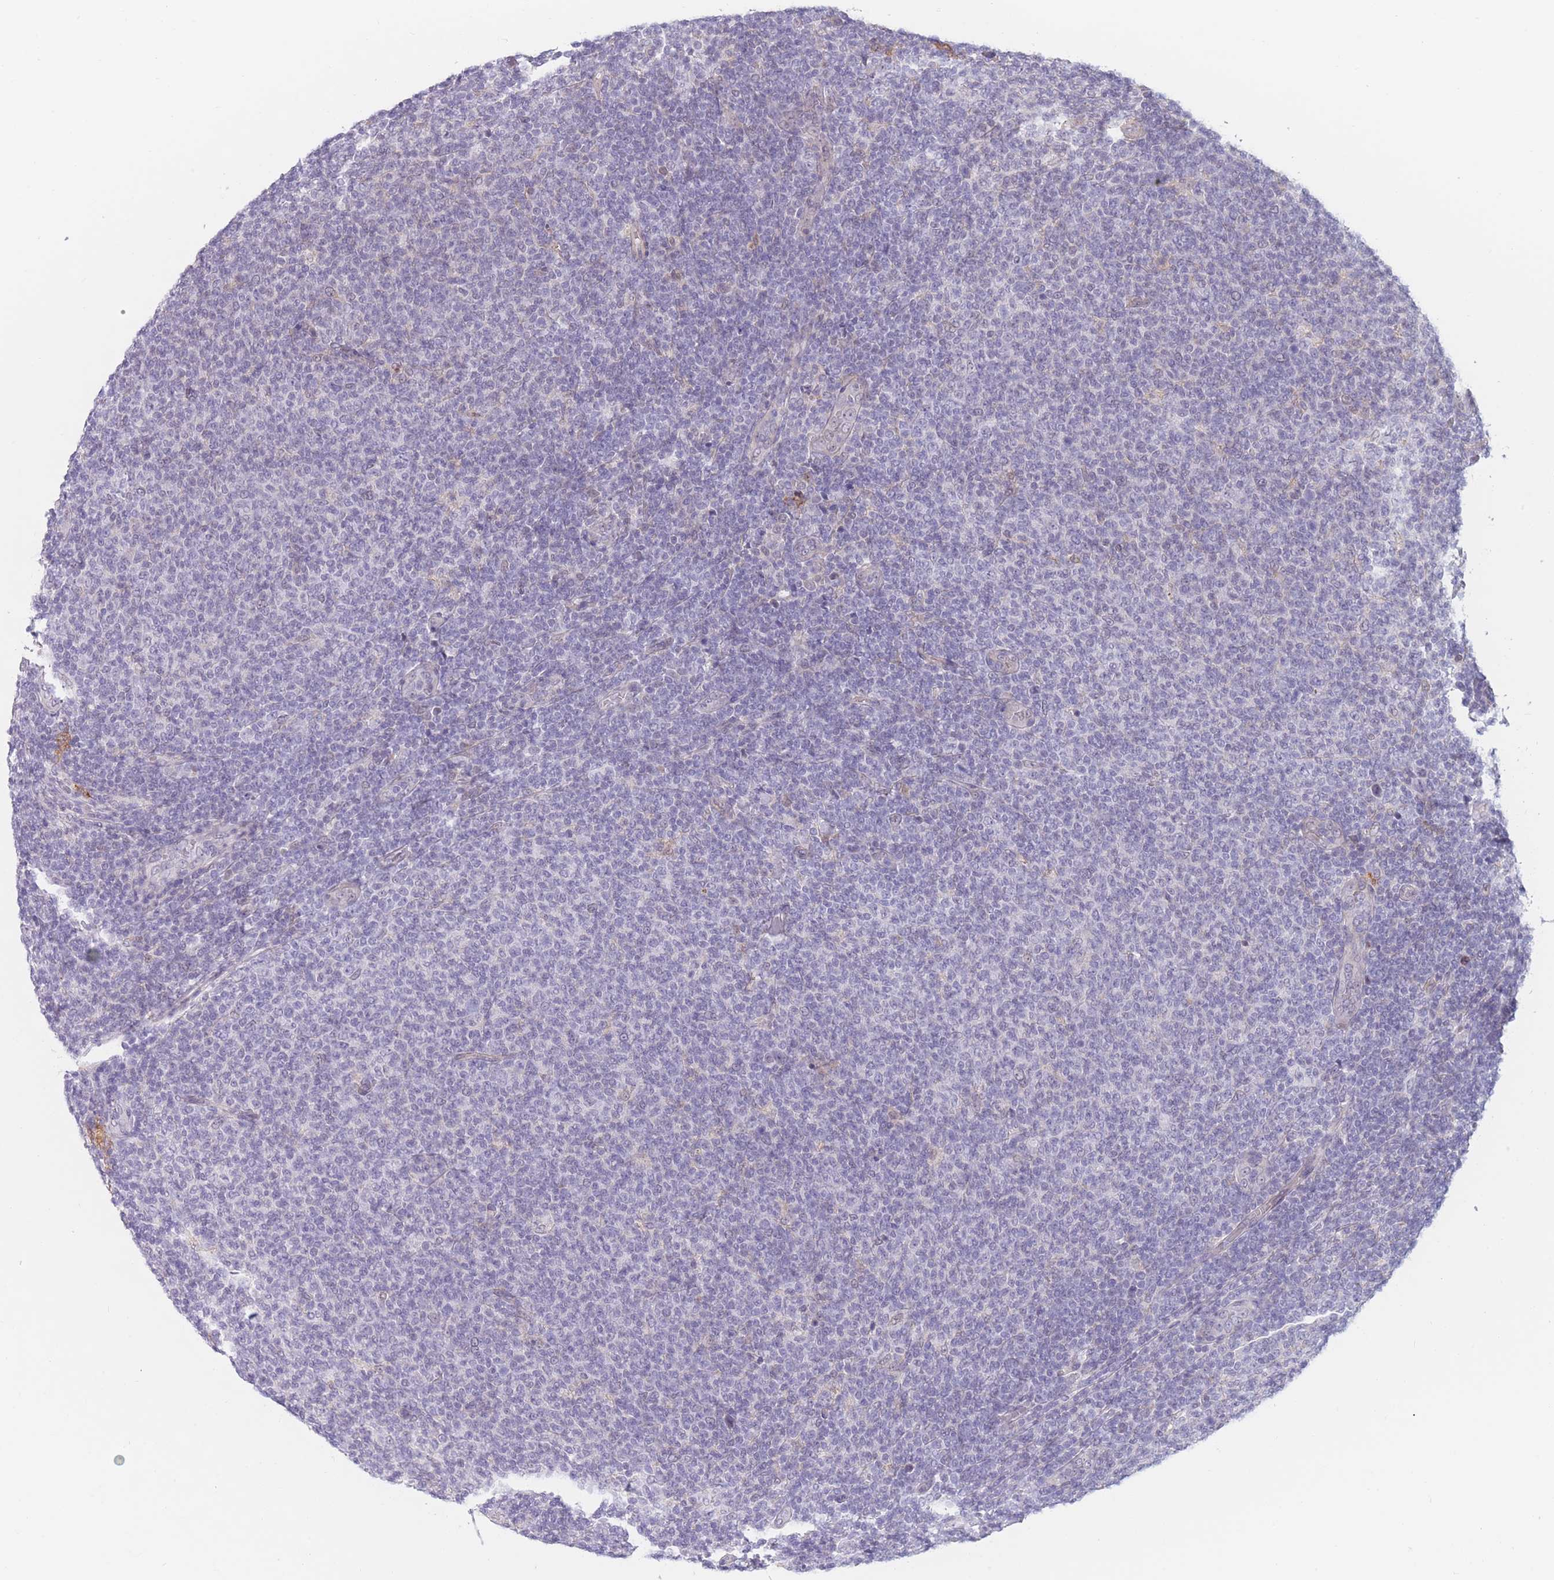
{"staining": {"intensity": "negative", "quantity": "none", "location": "none"}, "tissue": "lymphoma", "cell_type": "Tumor cells", "image_type": "cancer", "snomed": [{"axis": "morphology", "description": "Malignant lymphoma, non-Hodgkin's type, Low grade"}, {"axis": "topography", "description": "Lymph node"}], "caption": "Histopathology image shows no significant protein expression in tumor cells of lymphoma. (DAB immunohistochemistry with hematoxylin counter stain).", "gene": "PODXL", "patient": {"sex": "male", "age": 66}}